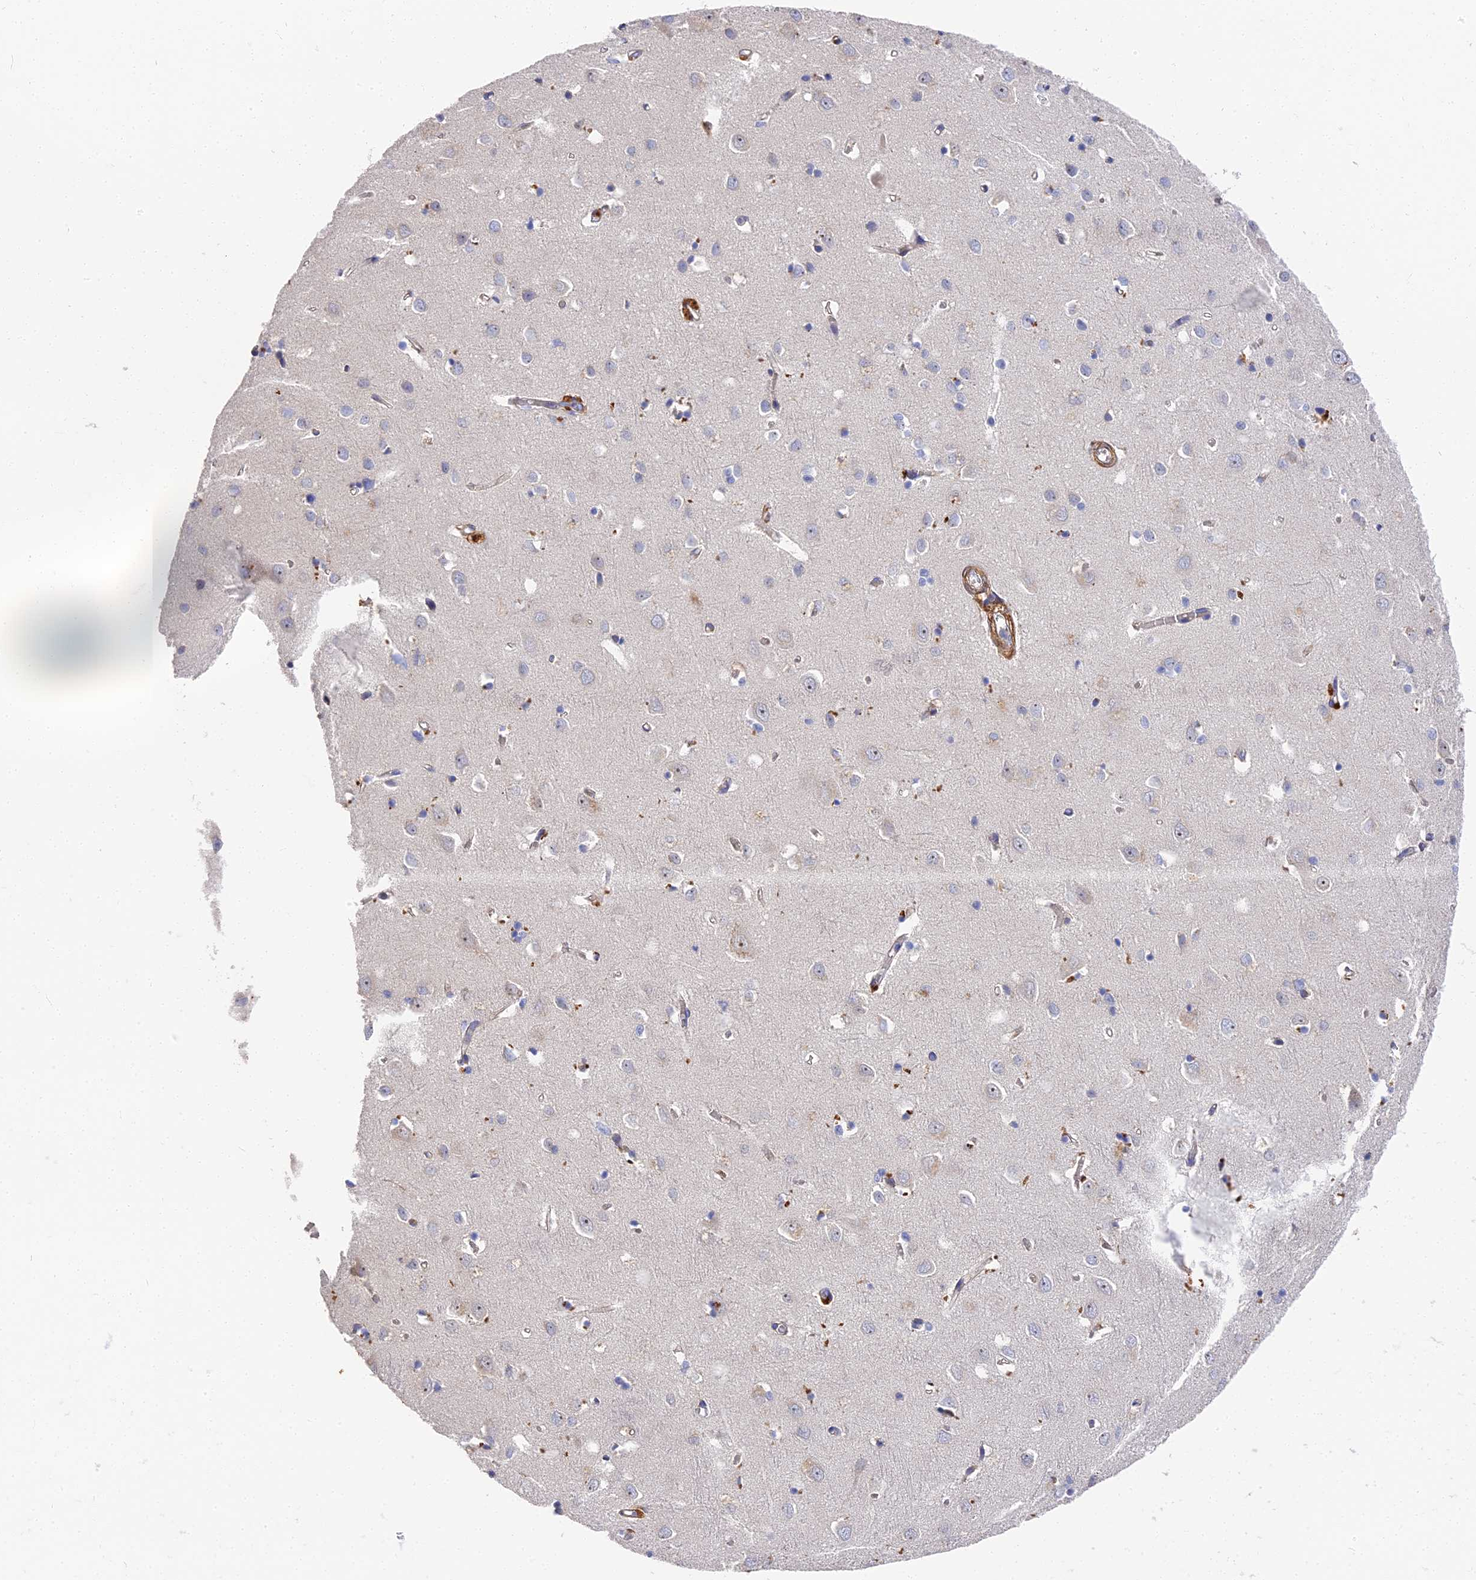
{"staining": {"intensity": "moderate", "quantity": "<25%", "location": "cytoplasmic/membranous"}, "tissue": "cerebral cortex", "cell_type": "Endothelial cells", "image_type": "normal", "snomed": [{"axis": "morphology", "description": "Normal tissue, NOS"}, {"axis": "topography", "description": "Cerebral cortex"}], "caption": "Cerebral cortex stained with immunohistochemistry (IHC) demonstrates moderate cytoplasmic/membranous staining in approximately <25% of endothelial cells.", "gene": "CCDC113", "patient": {"sex": "female", "age": 64}}